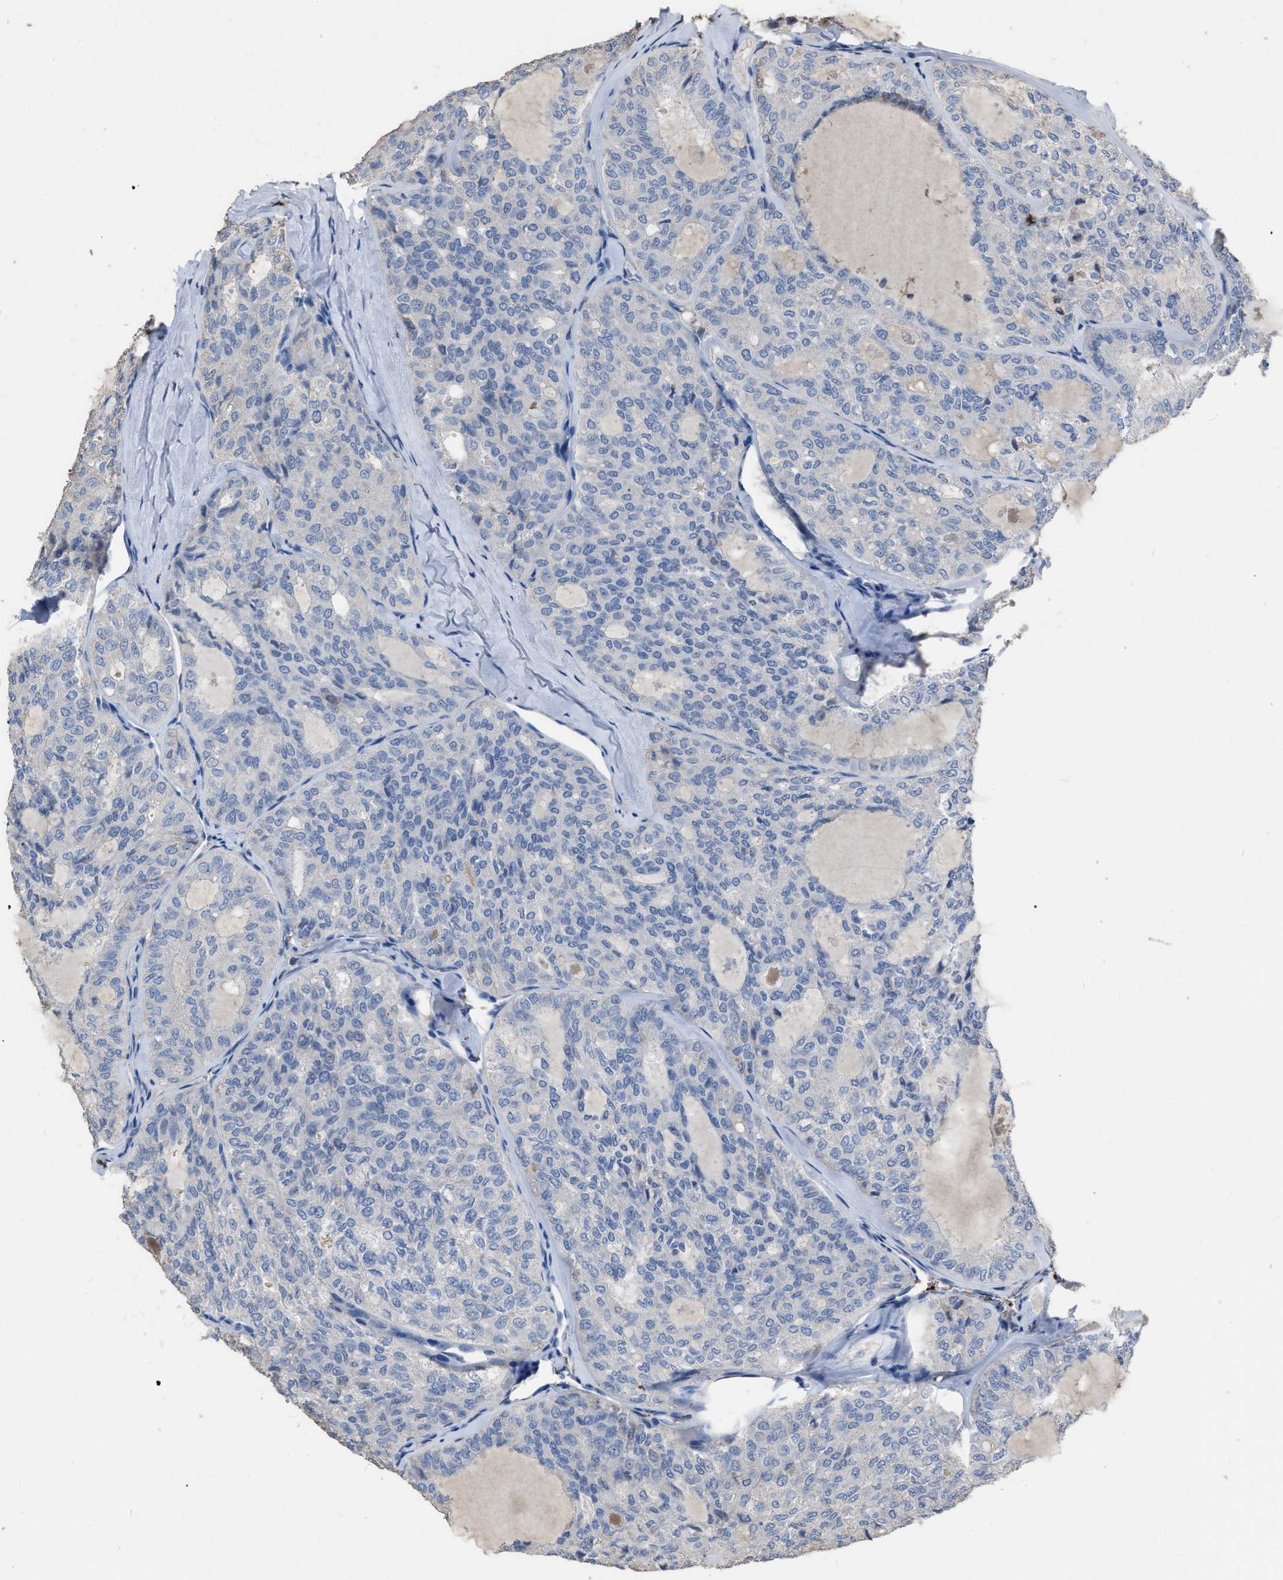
{"staining": {"intensity": "negative", "quantity": "none", "location": "none"}, "tissue": "thyroid cancer", "cell_type": "Tumor cells", "image_type": "cancer", "snomed": [{"axis": "morphology", "description": "Follicular adenoma carcinoma, NOS"}, {"axis": "topography", "description": "Thyroid gland"}], "caption": "High magnification brightfield microscopy of thyroid cancer (follicular adenoma carcinoma) stained with DAB (3,3'-diaminobenzidine) (brown) and counterstained with hematoxylin (blue): tumor cells show no significant expression.", "gene": "HABP2", "patient": {"sex": "male", "age": 75}}